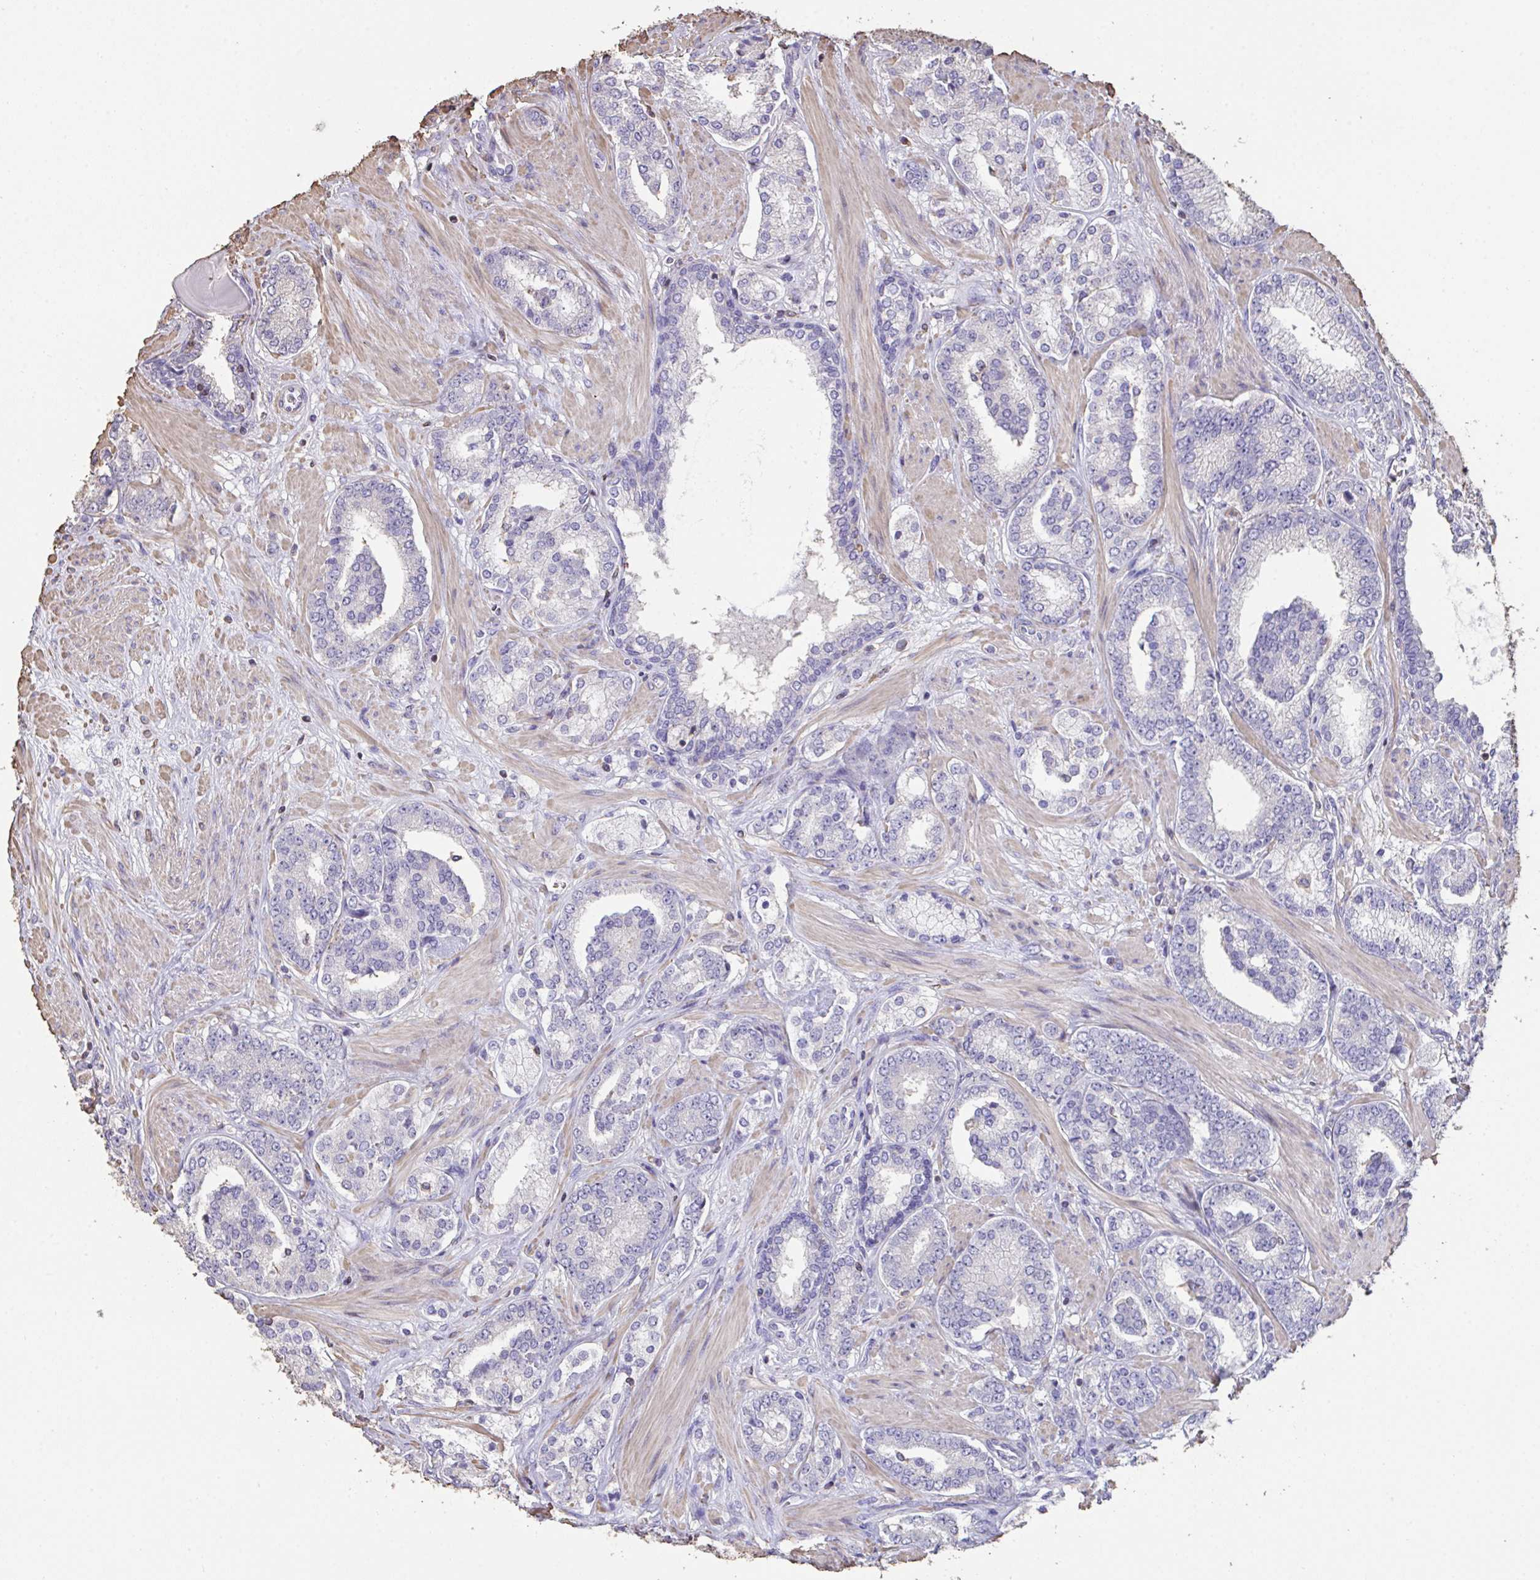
{"staining": {"intensity": "negative", "quantity": "none", "location": "none"}, "tissue": "prostate cancer", "cell_type": "Tumor cells", "image_type": "cancer", "snomed": [{"axis": "morphology", "description": "Adenocarcinoma, High grade"}, {"axis": "topography", "description": "Prostate"}], "caption": "High power microscopy histopathology image of an immunohistochemistry (IHC) photomicrograph of high-grade adenocarcinoma (prostate), revealing no significant expression in tumor cells.", "gene": "IL23R", "patient": {"sex": "male", "age": 62}}